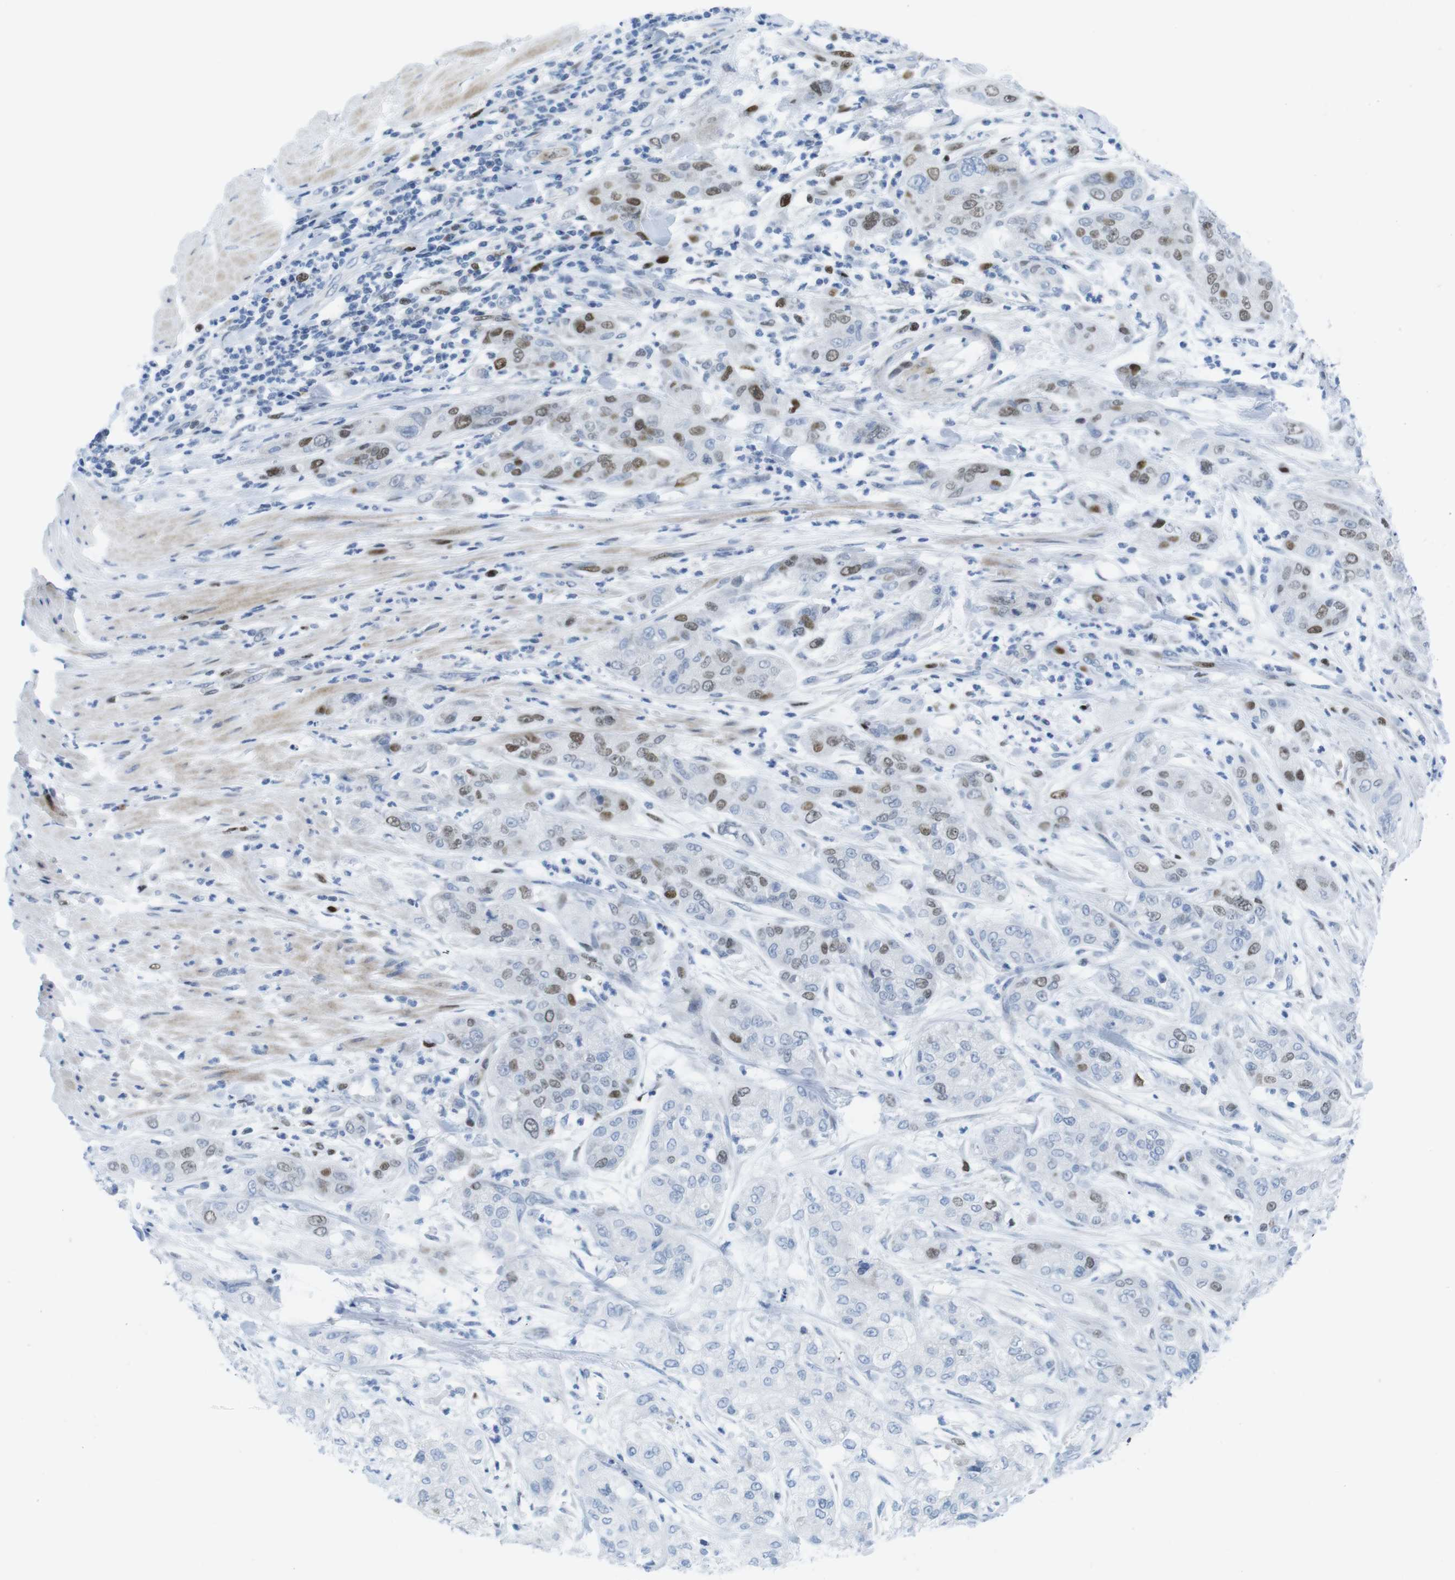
{"staining": {"intensity": "moderate", "quantity": "<25%", "location": "nuclear"}, "tissue": "pancreatic cancer", "cell_type": "Tumor cells", "image_type": "cancer", "snomed": [{"axis": "morphology", "description": "Adenocarcinoma, NOS"}, {"axis": "topography", "description": "Pancreas"}], "caption": "Immunohistochemistry image of human adenocarcinoma (pancreatic) stained for a protein (brown), which shows low levels of moderate nuclear expression in about <25% of tumor cells.", "gene": "CHAF1A", "patient": {"sex": "female", "age": 78}}